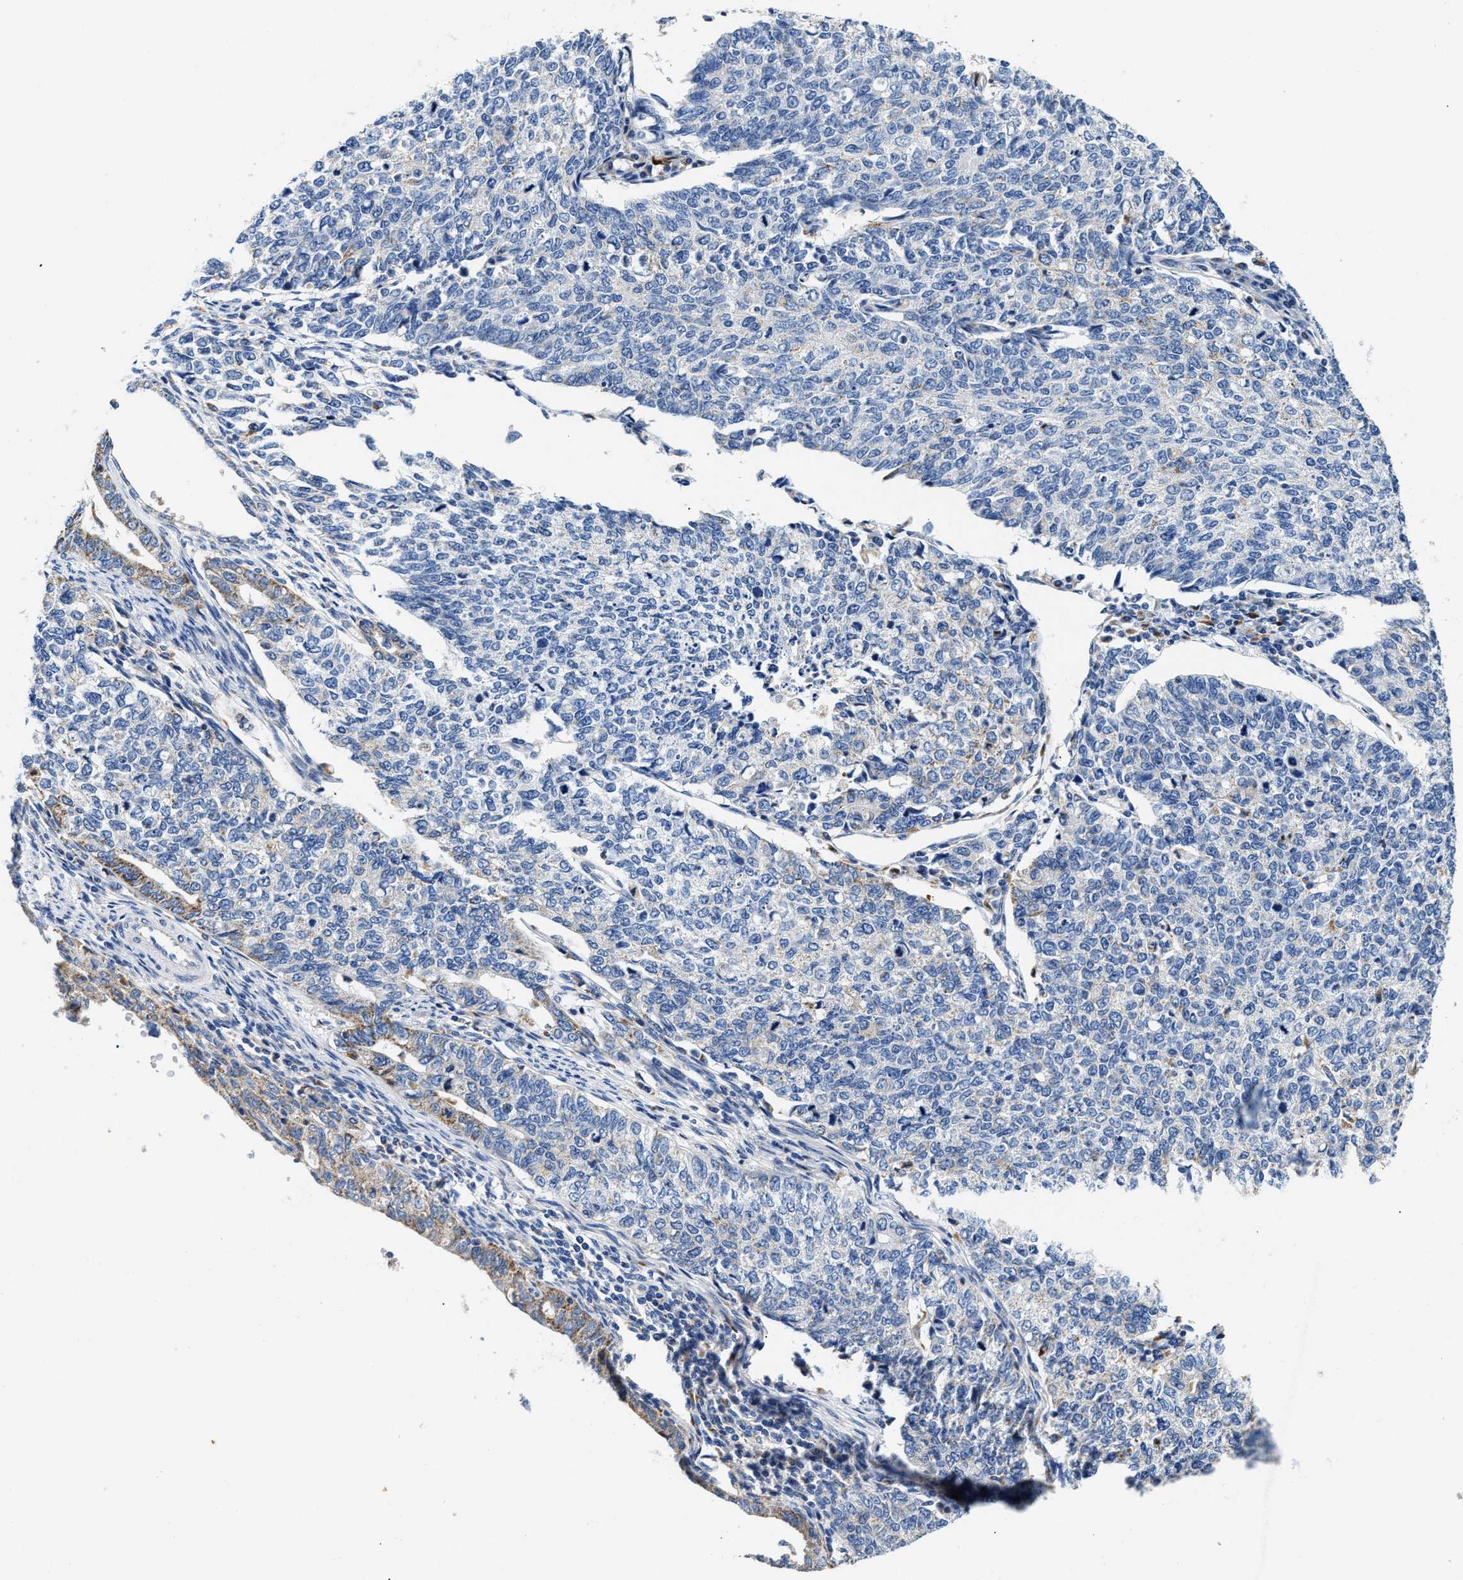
{"staining": {"intensity": "weak", "quantity": "25%-75%", "location": "cytoplasmic/membranous"}, "tissue": "cervical cancer", "cell_type": "Tumor cells", "image_type": "cancer", "snomed": [{"axis": "morphology", "description": "Squamous cell carcinoma, NOS"}, {"axis": "topography", "description": "Cervix"}], "caption": "Protein expression analysis of squamous cell carcinoma (cervical) exhibits weak cytoplasmic/membranous staining in about 25%-75% of tumor cells.", "gene": "ACADVL", "patient": {"sex": "female", "age": 63}}